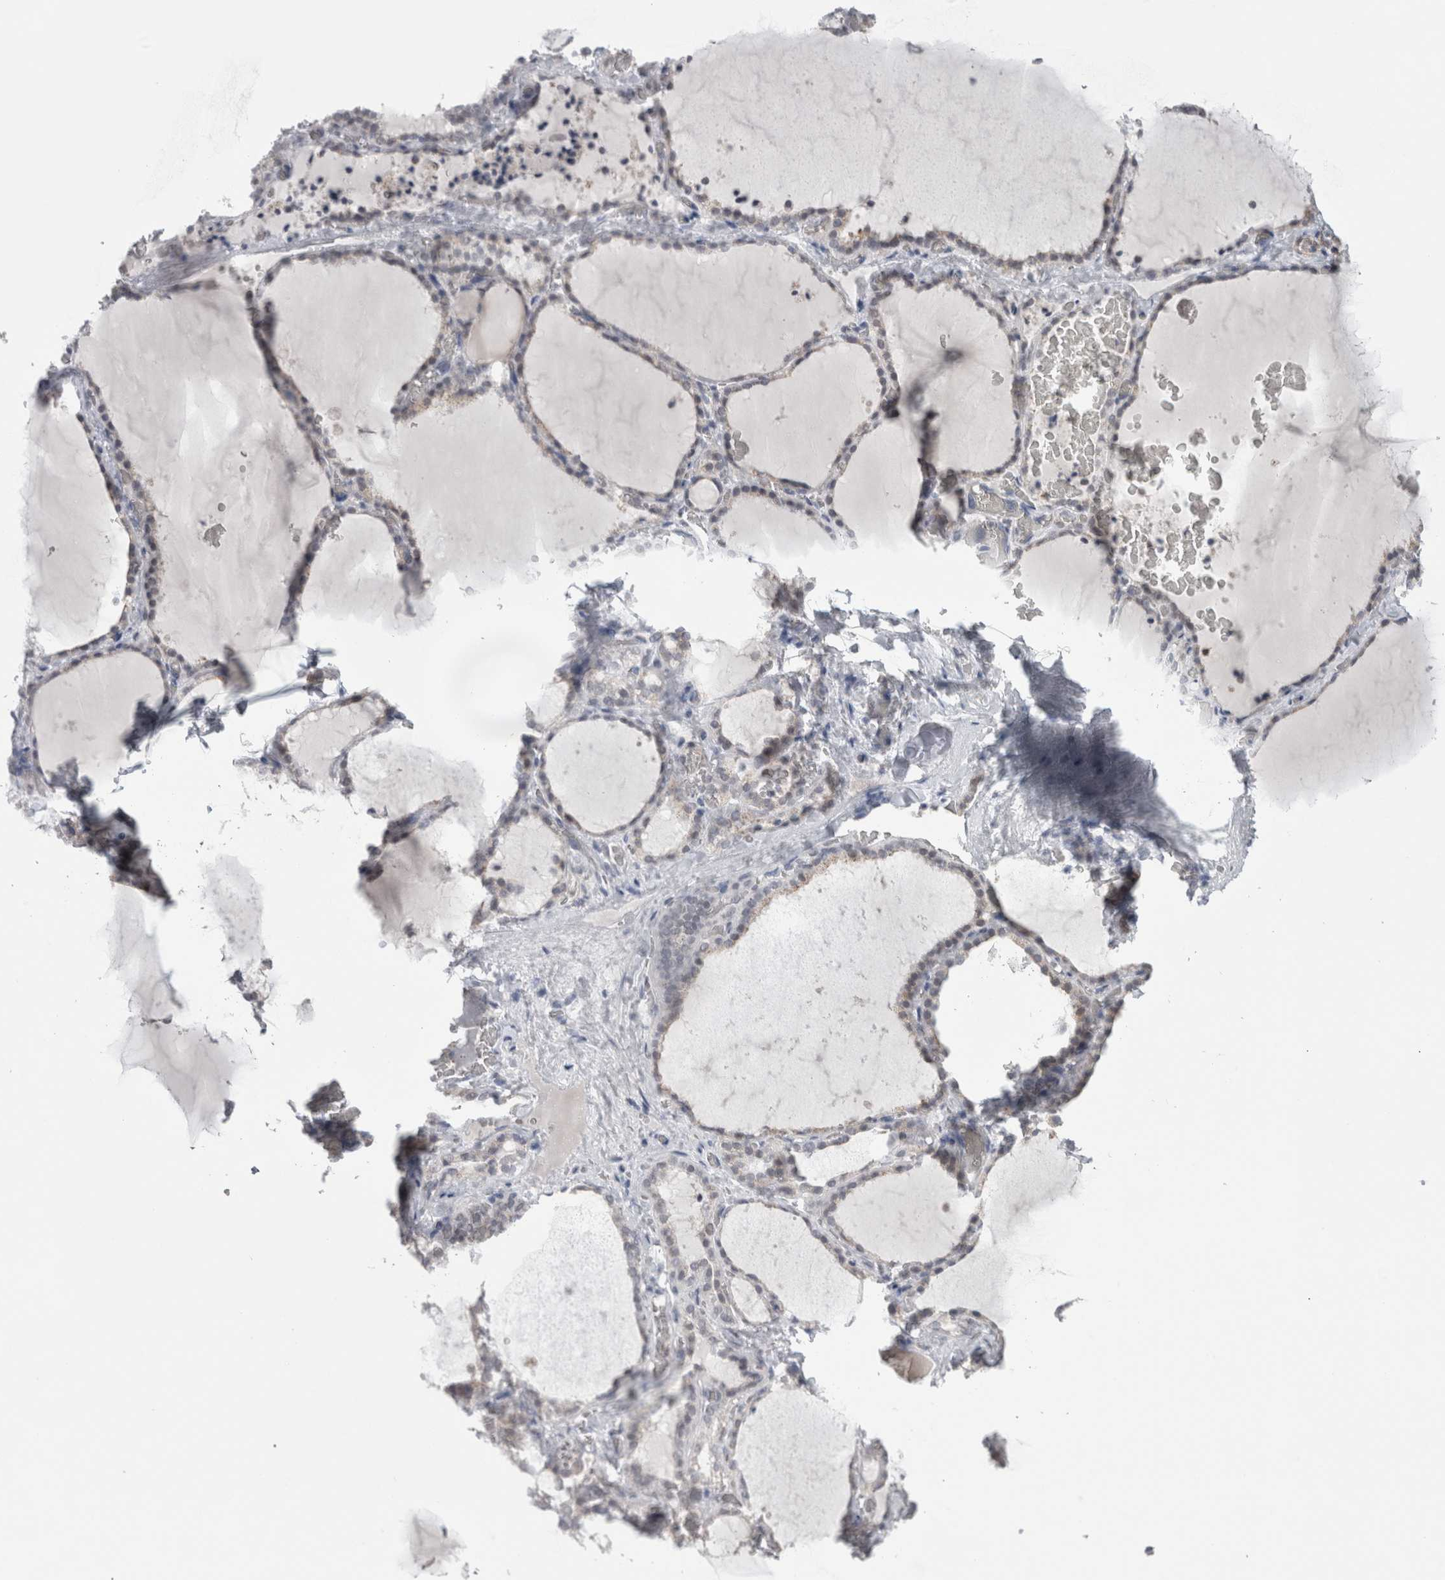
{"staining": {"intensity": "negative", "quantity": "none", "location": "none"}, "tissue": "thyroid gland", "cell_type": "Glandular cells", "image_type": "normal", "snomed": [{"axis": "morphology", "description": "Normal tissue, NOS"}, {"axis": "topography", "description": "Thyroid gland"}], "caption": "IHC micrograph of unremarkable thyroid gland stained for a protein (brown), which exhibits no positivity in glandular cells.", "gene": "PLIN1", "patient": {"sex": "female", "age": 22}}